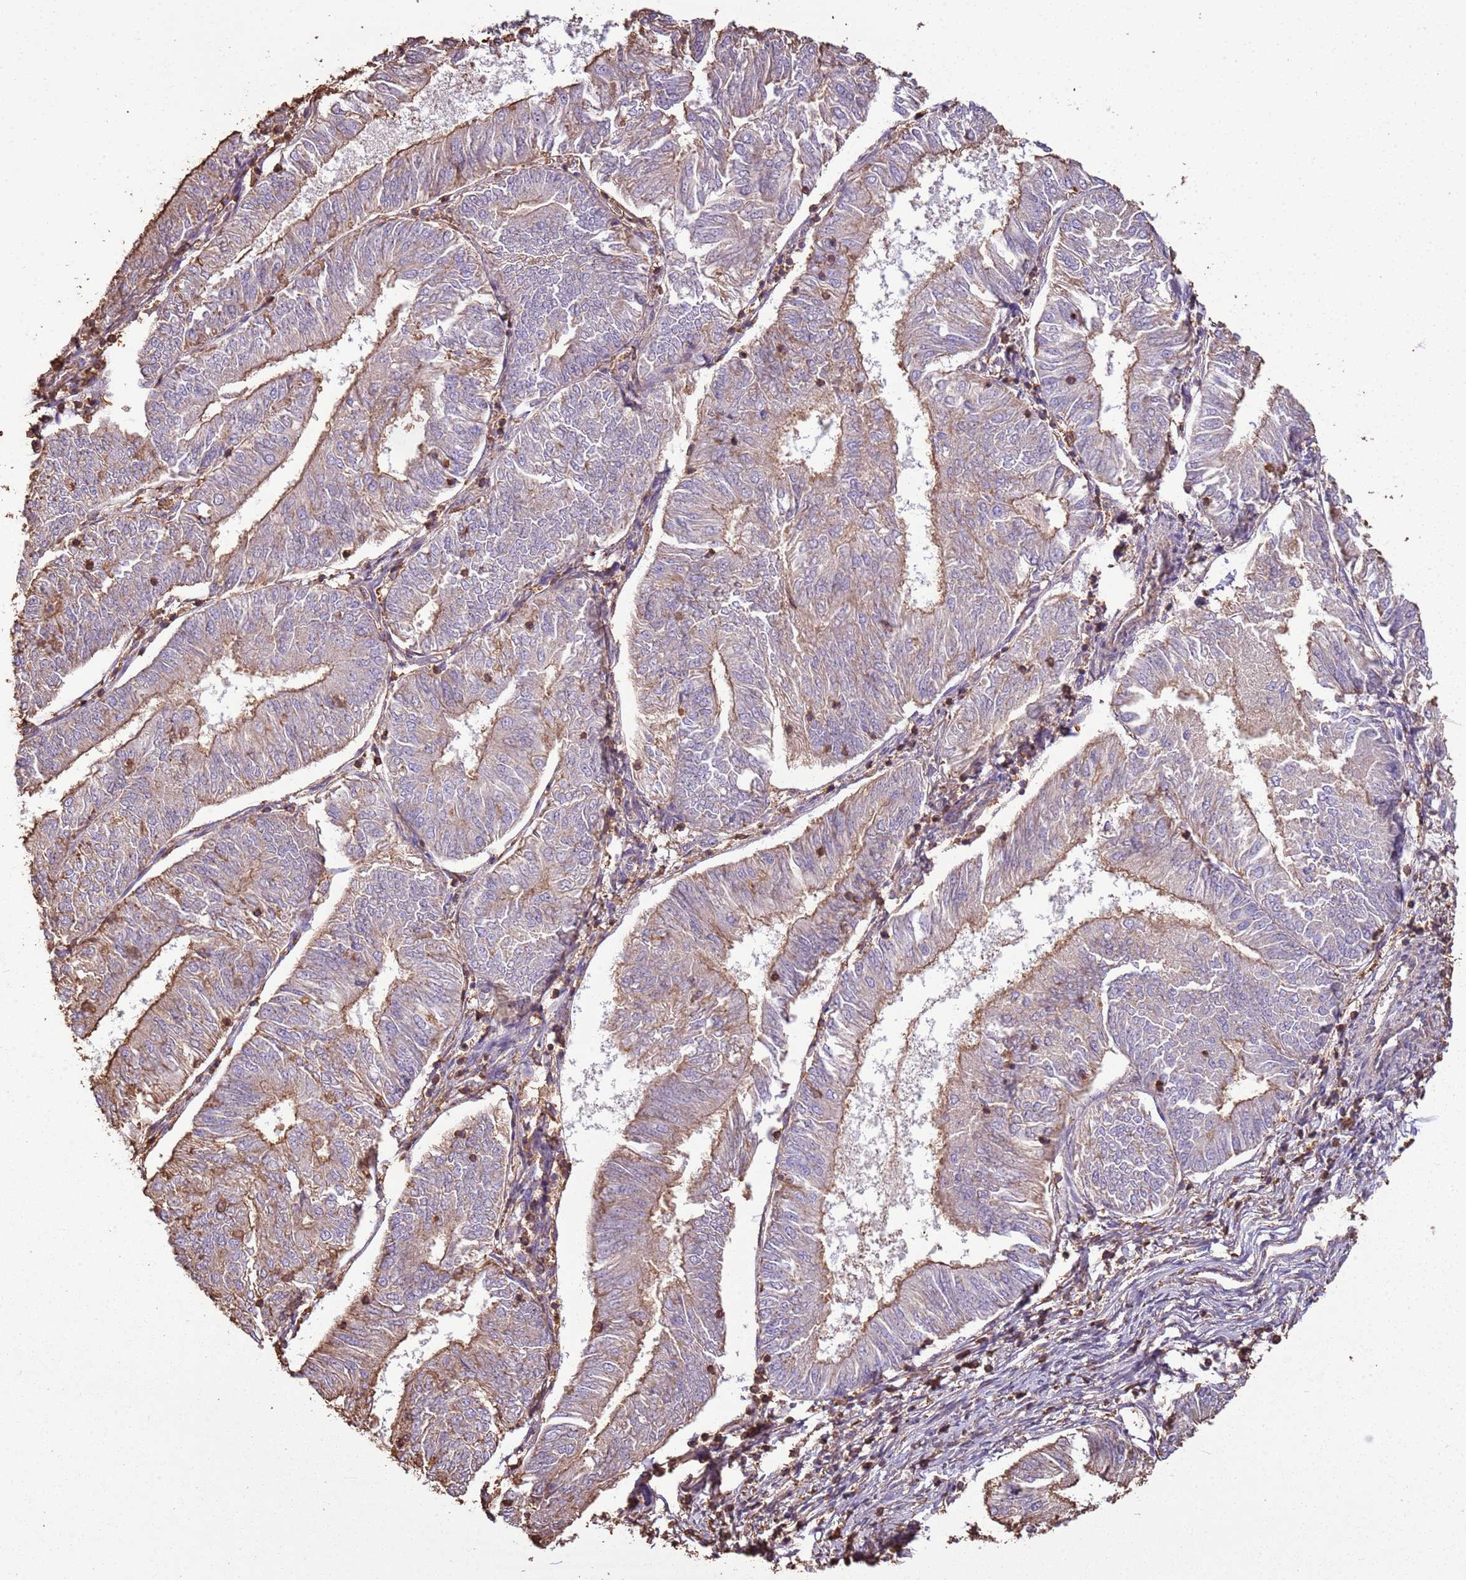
{"staining": {"intensity": "moderate", "quantity": "<25%", "location": "cytoplasmic/membranous"}, "tissue": "endometrial cancer", "cell_type": "Tumor cells", "image_type": "cancer", "snomed": [{"axis": "morphology", "description": "Adenocarcinoma, NOS"}, {"axis": "topography", "description": "Endometrium"}], "caption": "Immunohistochemical staining of endometrial cancer (adenocarcinoma) exhibits low levels of moderate cytoplasmic/membranous expression in about <25% of tumor cells. (Stains: DAB in brown, nuclei in blue, Microscopy: brightfield microscopy at high magnification).", "gene": "ARL10", "patient": {"sex": "female", "age": 58}}